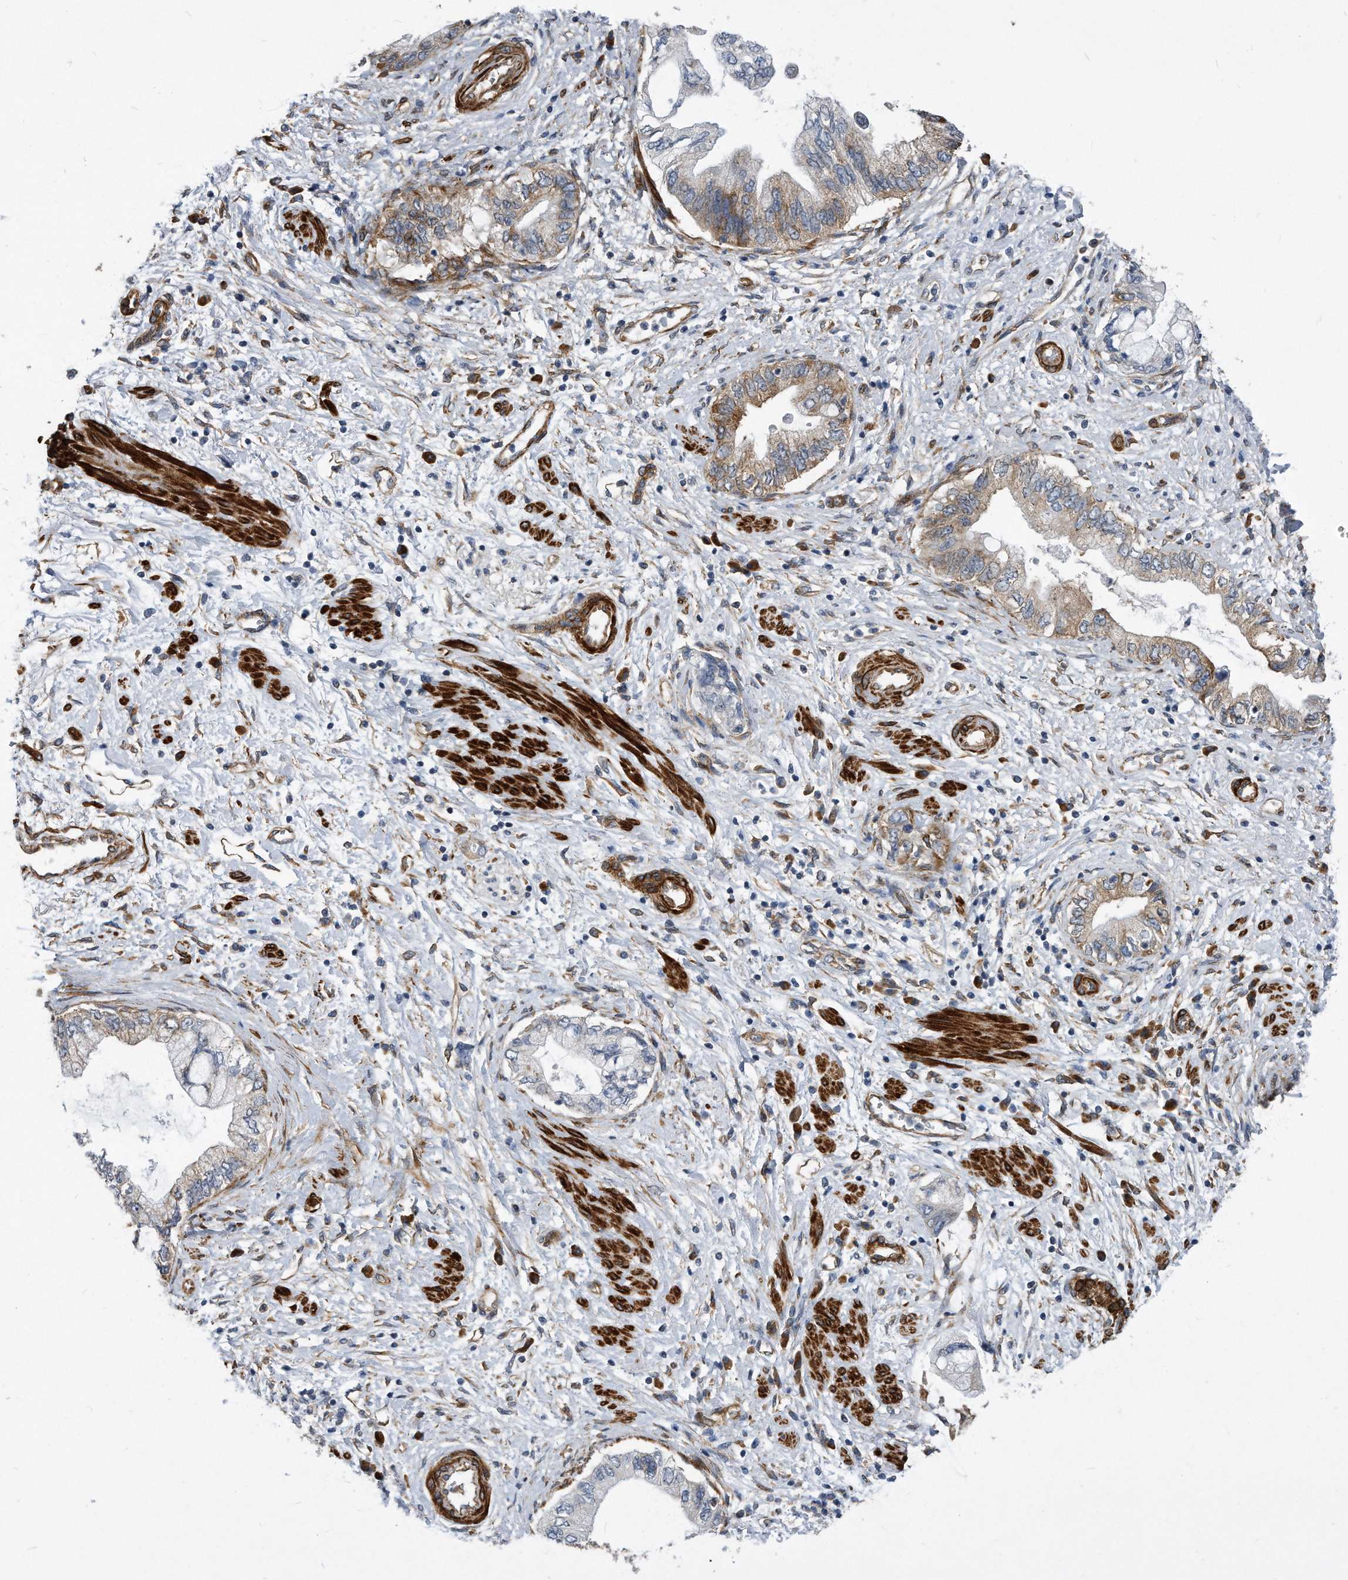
{"staining": {"intensity": "moderate", "quantity": "<25%", "location": "cytoplasmic/membranous"}, "tissue": "pancreatic cancer", "cell_type": "Tumor cells", "image_type": "cancer", "snomed": [{"axis": "morphology", "description": "Adenocarcinoma, NOS"}, {"axis": "topography", "description": "Pancreas"}], "caption": "Protein analysis of pancreatic adenocarcinoma tissue displays moderate cytoplasmic/membranous staining in about <25% of tumor cells.", "gene": "EIF2B4", "patient": {"sex": "female", "age": 73}}